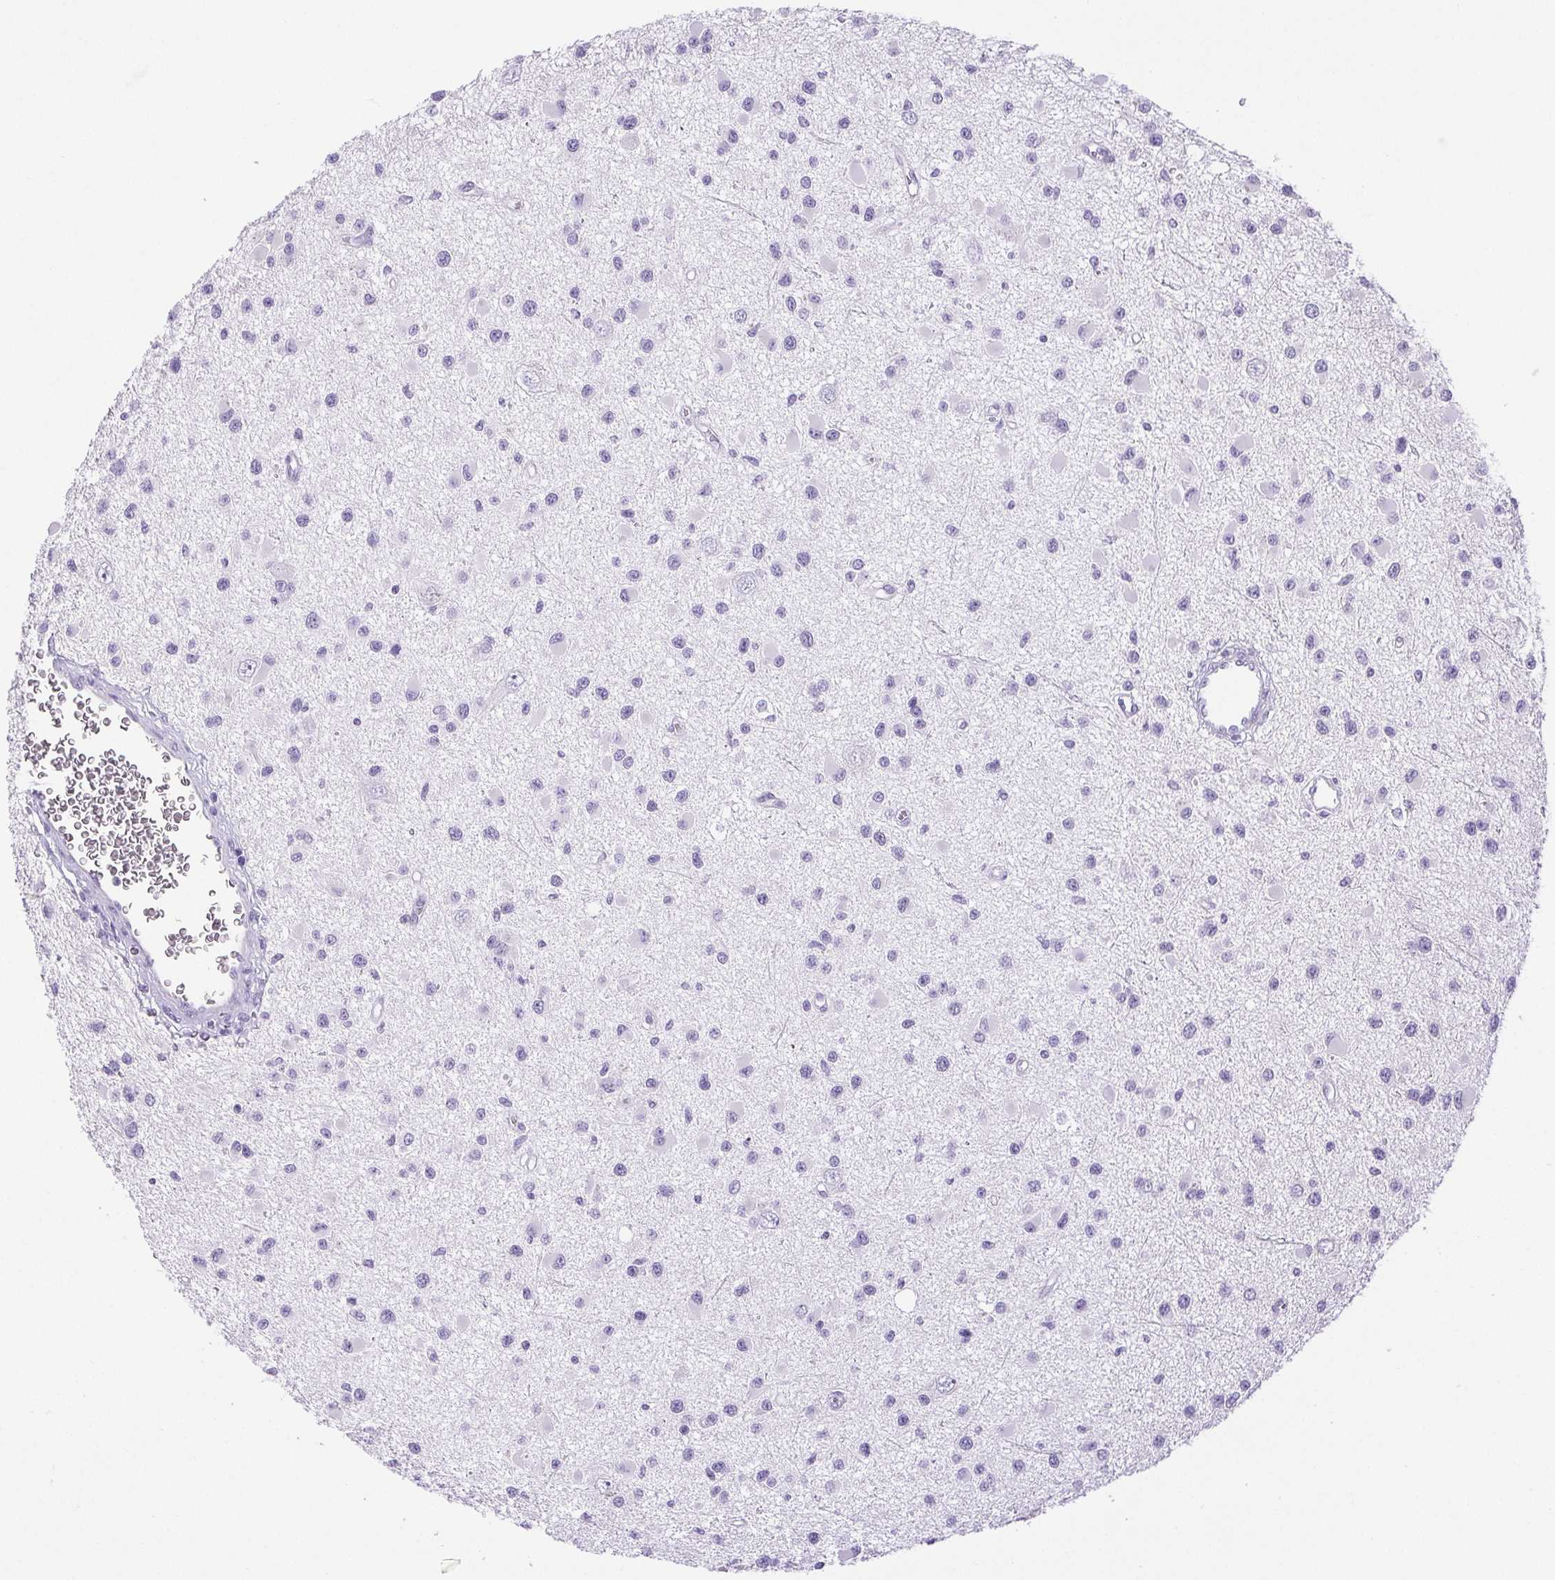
{"staining": {"intensity": "negative", "quantity": "none", "location": "none"}, "tissue": "glioma", "cell_type": "Tumor cells", "image_type": "cancer", "snomed": [{"axis": "morphology", "description": "Glioma, malignant, High grade"}, {"axis": "topography", "description": "Brain"}], "caption": "A photomicrograph of human glioma is negative for staining in tumor cells.", "gene": "PAPPA2", "patient": {"sex": "male", "age": 54}}